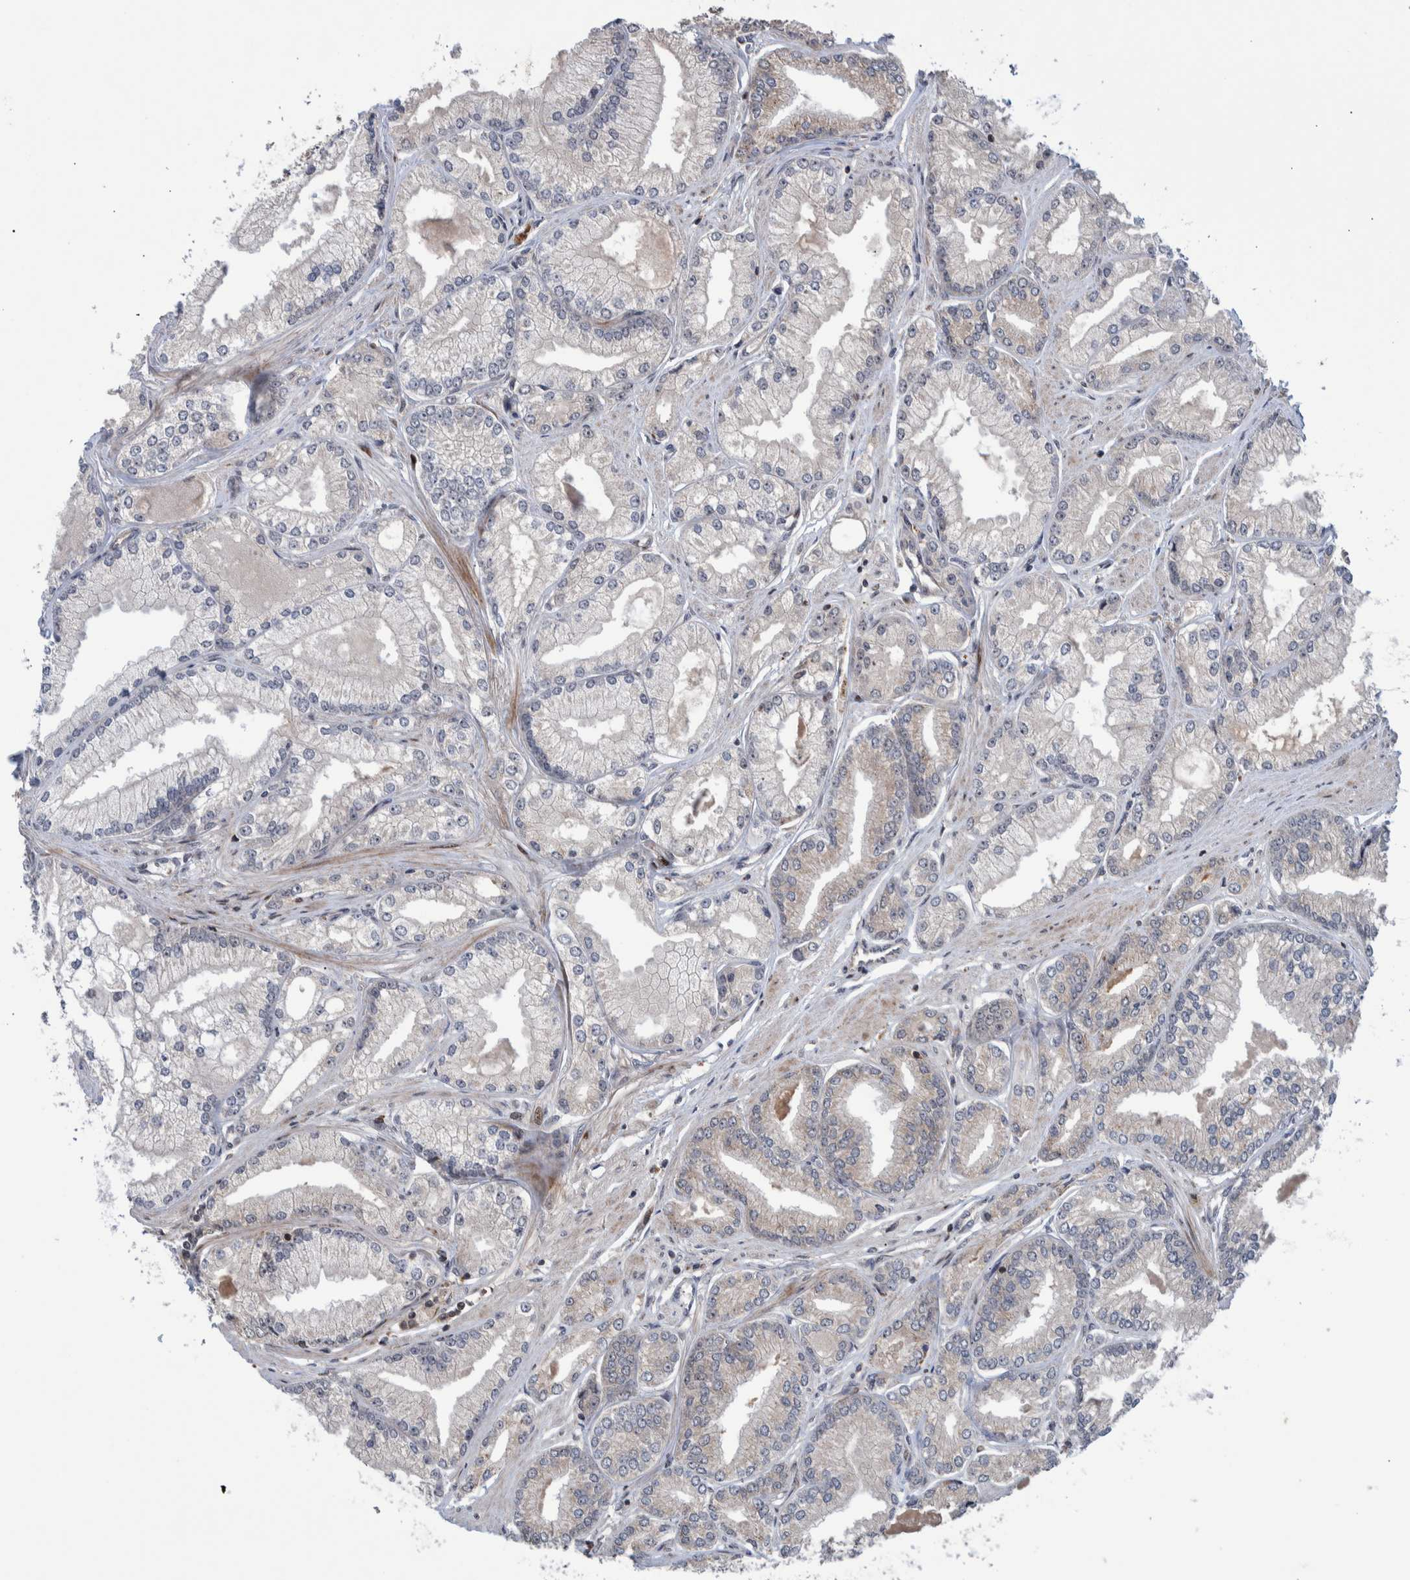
{"staining": {"intensity": "weak", "quantity": "<25%", "location": "cytoplasmic/membranous"}, "tissue": "prostate cancer", "cell_type": "Tumor cells", "image_type": "cancer", "snomed": [{"axis": "morphology", "description": "Adenocarcinoma, Low grade"}, {"axis": "topography", "description": "Prostate"}], "caption": "Tumor cells show no significant protein expression in prostate low-grade adenocarcinoma. (Brightfield microscopy of DAB immunohistochemistry at high magnification).", "gene": "SHISA6", "patient": {"sex": "male", "age": 52}}